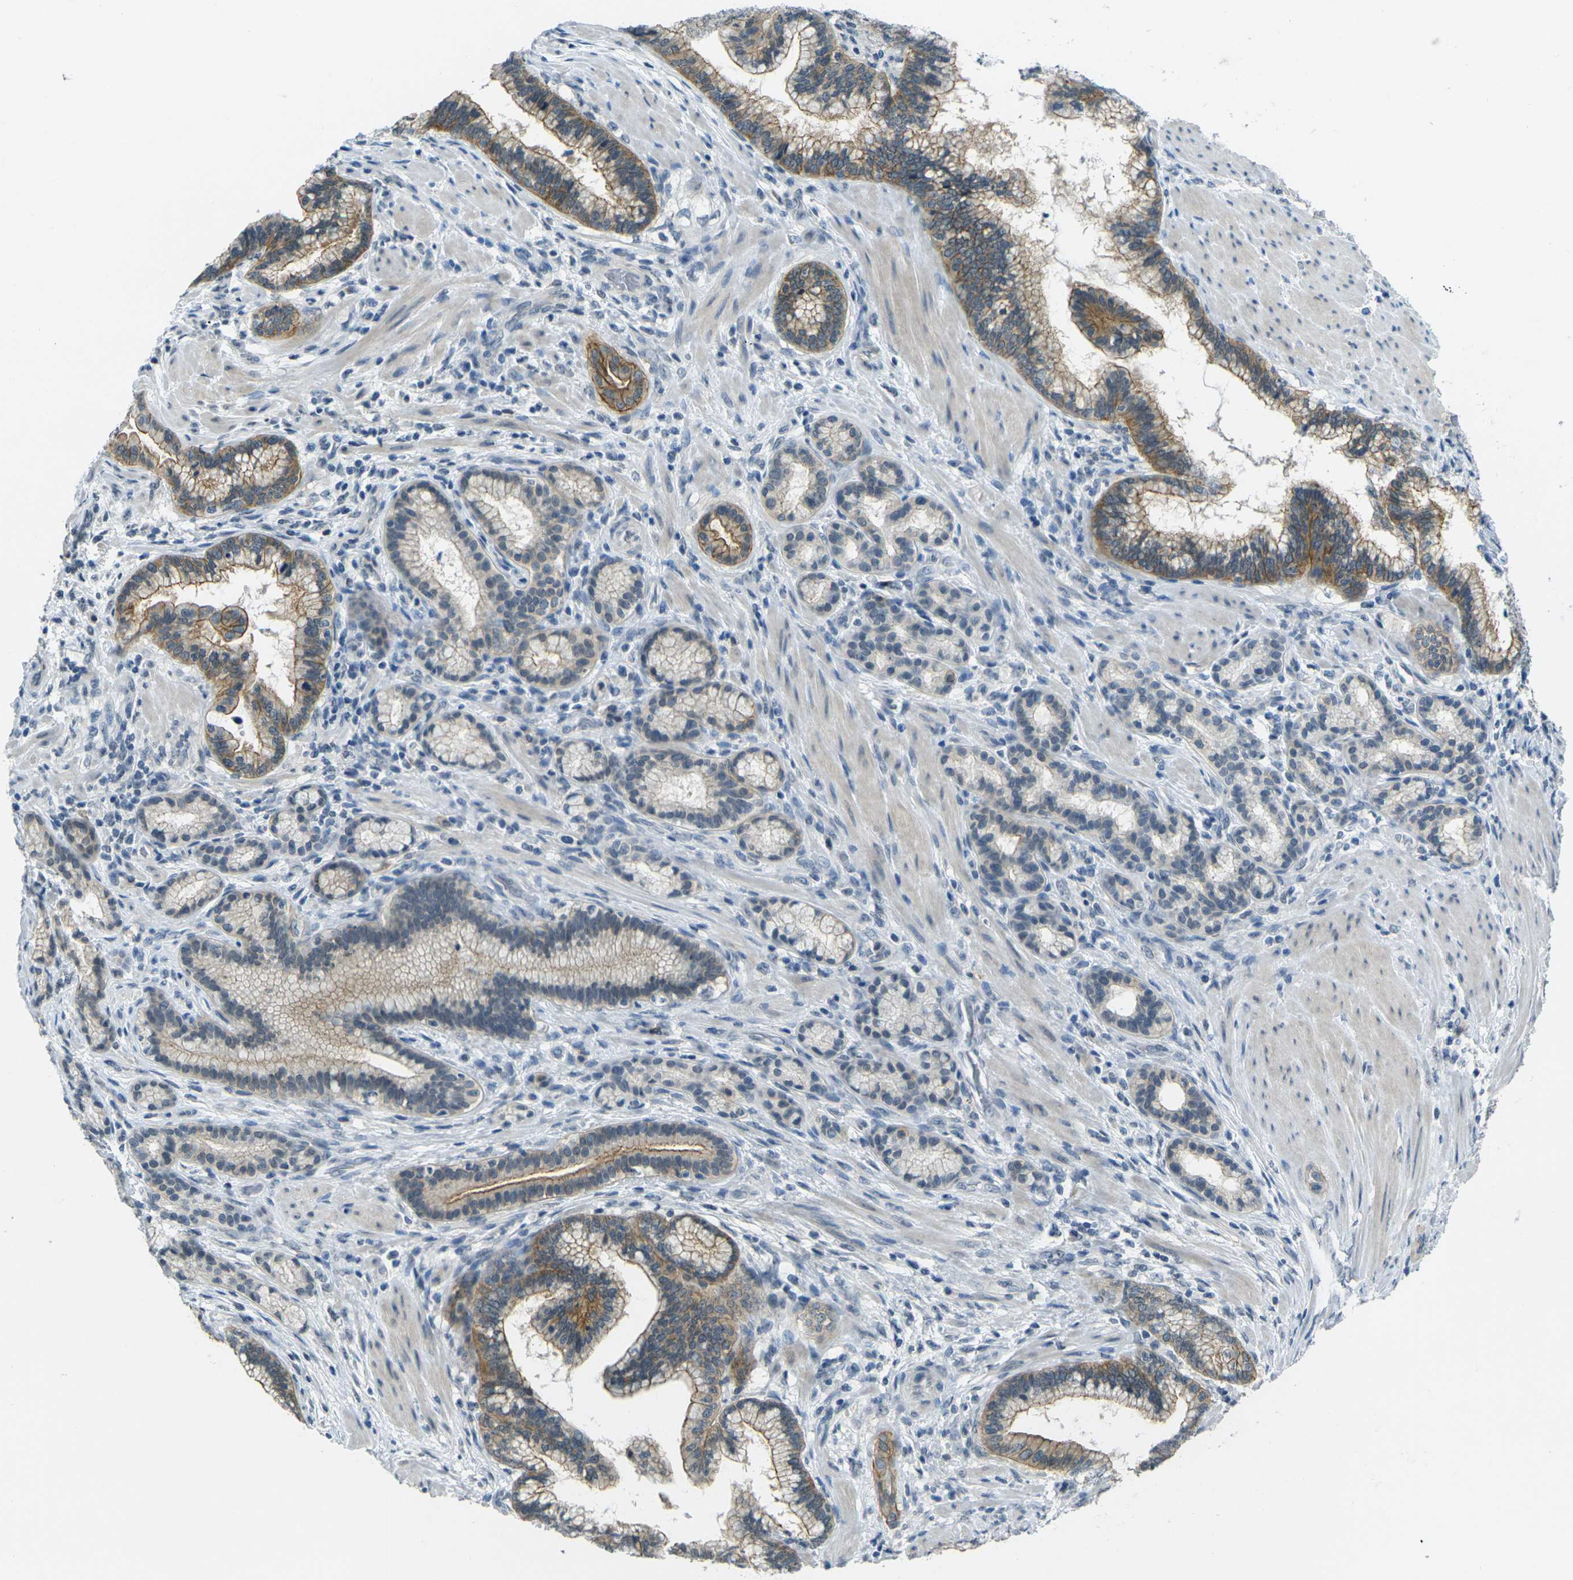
{"staining": {"intensity": "moderate", "quantity": ">75%", "location": "cytoplasmic/membranous"}, "tissue": "pancreatic cancer", "cell_type": "Tumor cells", "image_type": "cancer", "snomed": [{"axis": "morphology", "description": "Adenocarcinoma, NOS"}, {"axis": "topography", "description": "Pancreas"}], "caption": "Tumor cells show medium levels of moderate cytoplasmic/membranous staining in approximately >75% of cells in adenocarcinoma (pancreatic).", "gene": "SPTBN2", "patient": {"sex": "female", "age": 64}}